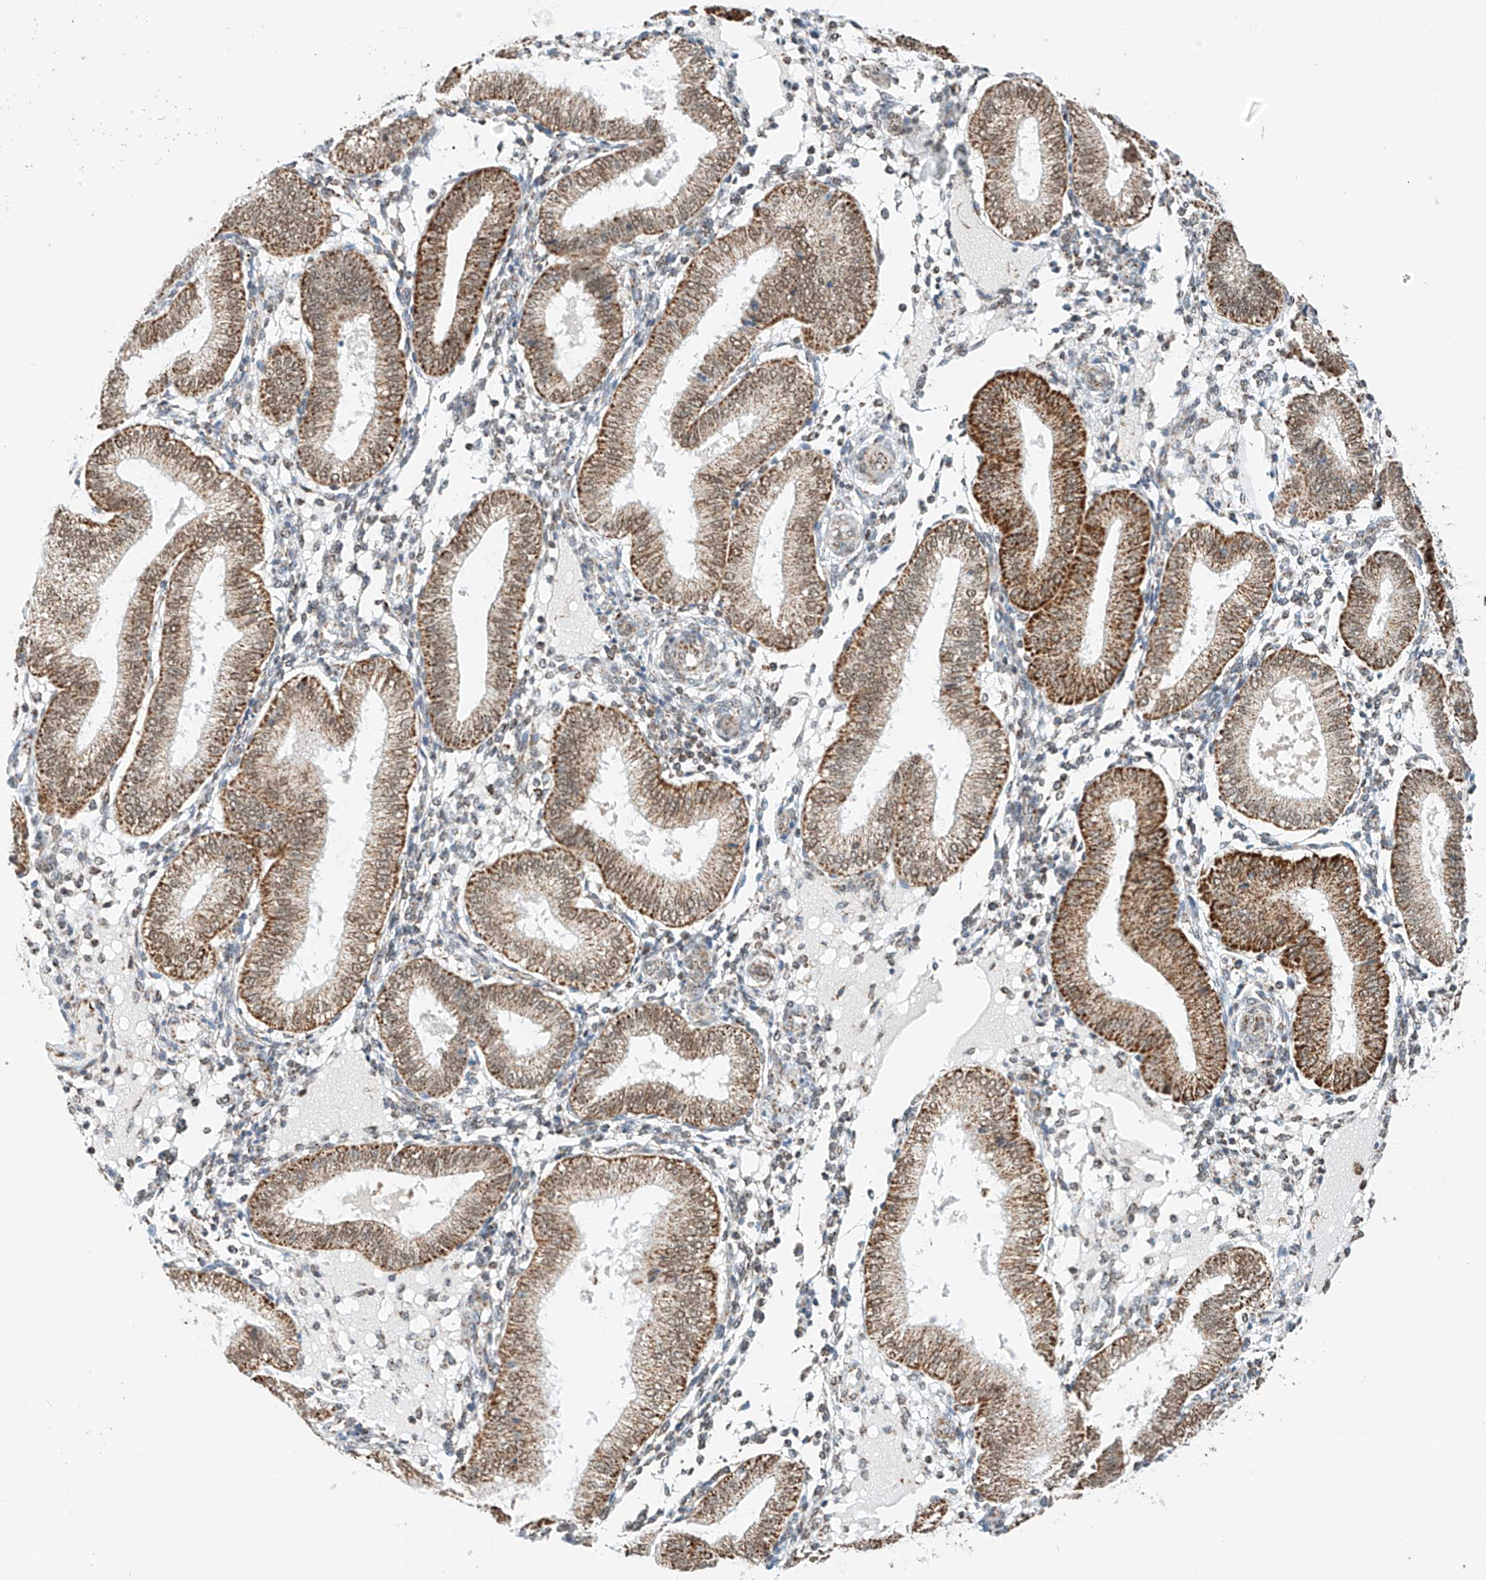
{"staining": {"intensity": "weak", "quantity": "25%-75%", "location": "cytoplasmic/membranous"}, "tissue": "endometrium", "cell_type": "Cells in endometrial stroma", "image_type": "normal", "snomed": [{"axis": "morphology", "description": "Normal tissue, NOS"}, {"axis": "topography", "description": "Endometrium"}], "caption": "DAB (3,3'-diaminobenzidine) immunohistochemical staining of unremarkable endometrium displays weak cytoplasmic/membranous protein expression in about 25%-75% of cells in endometrial stroma.", "gene": "PPA2", "patient": {"sex": "female", "age": 39}}